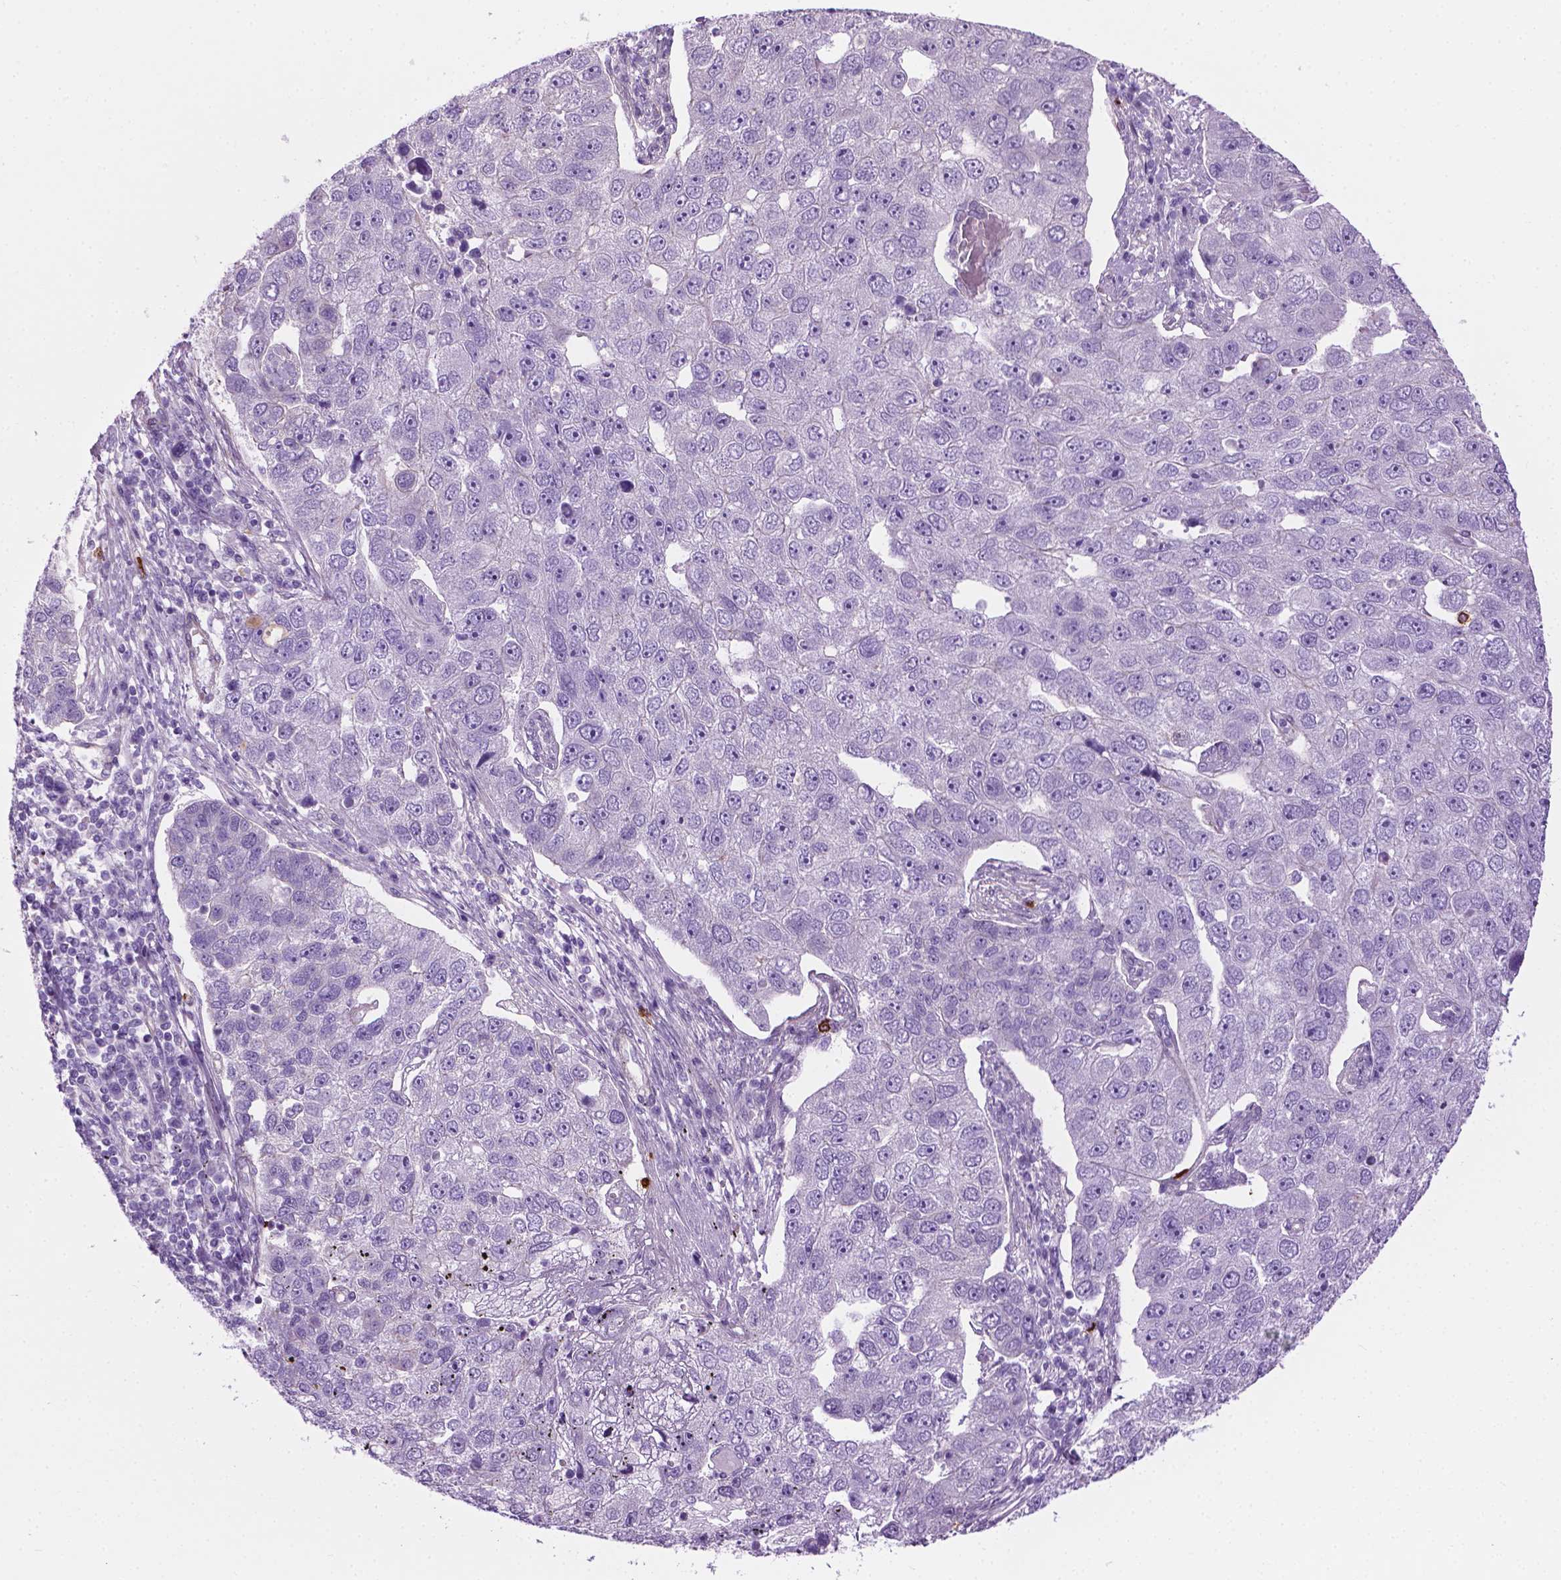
{"staining": {"intensity": "negative", "quantity": "none", "location": "none"}, "tissue": "pancreatic cancer", "cell_type": "Tumor cells", "image_type": "cancer", "snomed": [{"axis": "morphology", "description": "Adenocarcinoma, NOS"}, {"axis": "topography", "description": "Pancreas"}], "caption": "IHC photomicrograph of human adenocarcinoma (pancreatic) stained for a protein (brown), which reveals no positivity in tumor cells.", "gene": "SPECC1L", "patient": {"sex": "female", "age": 61}}